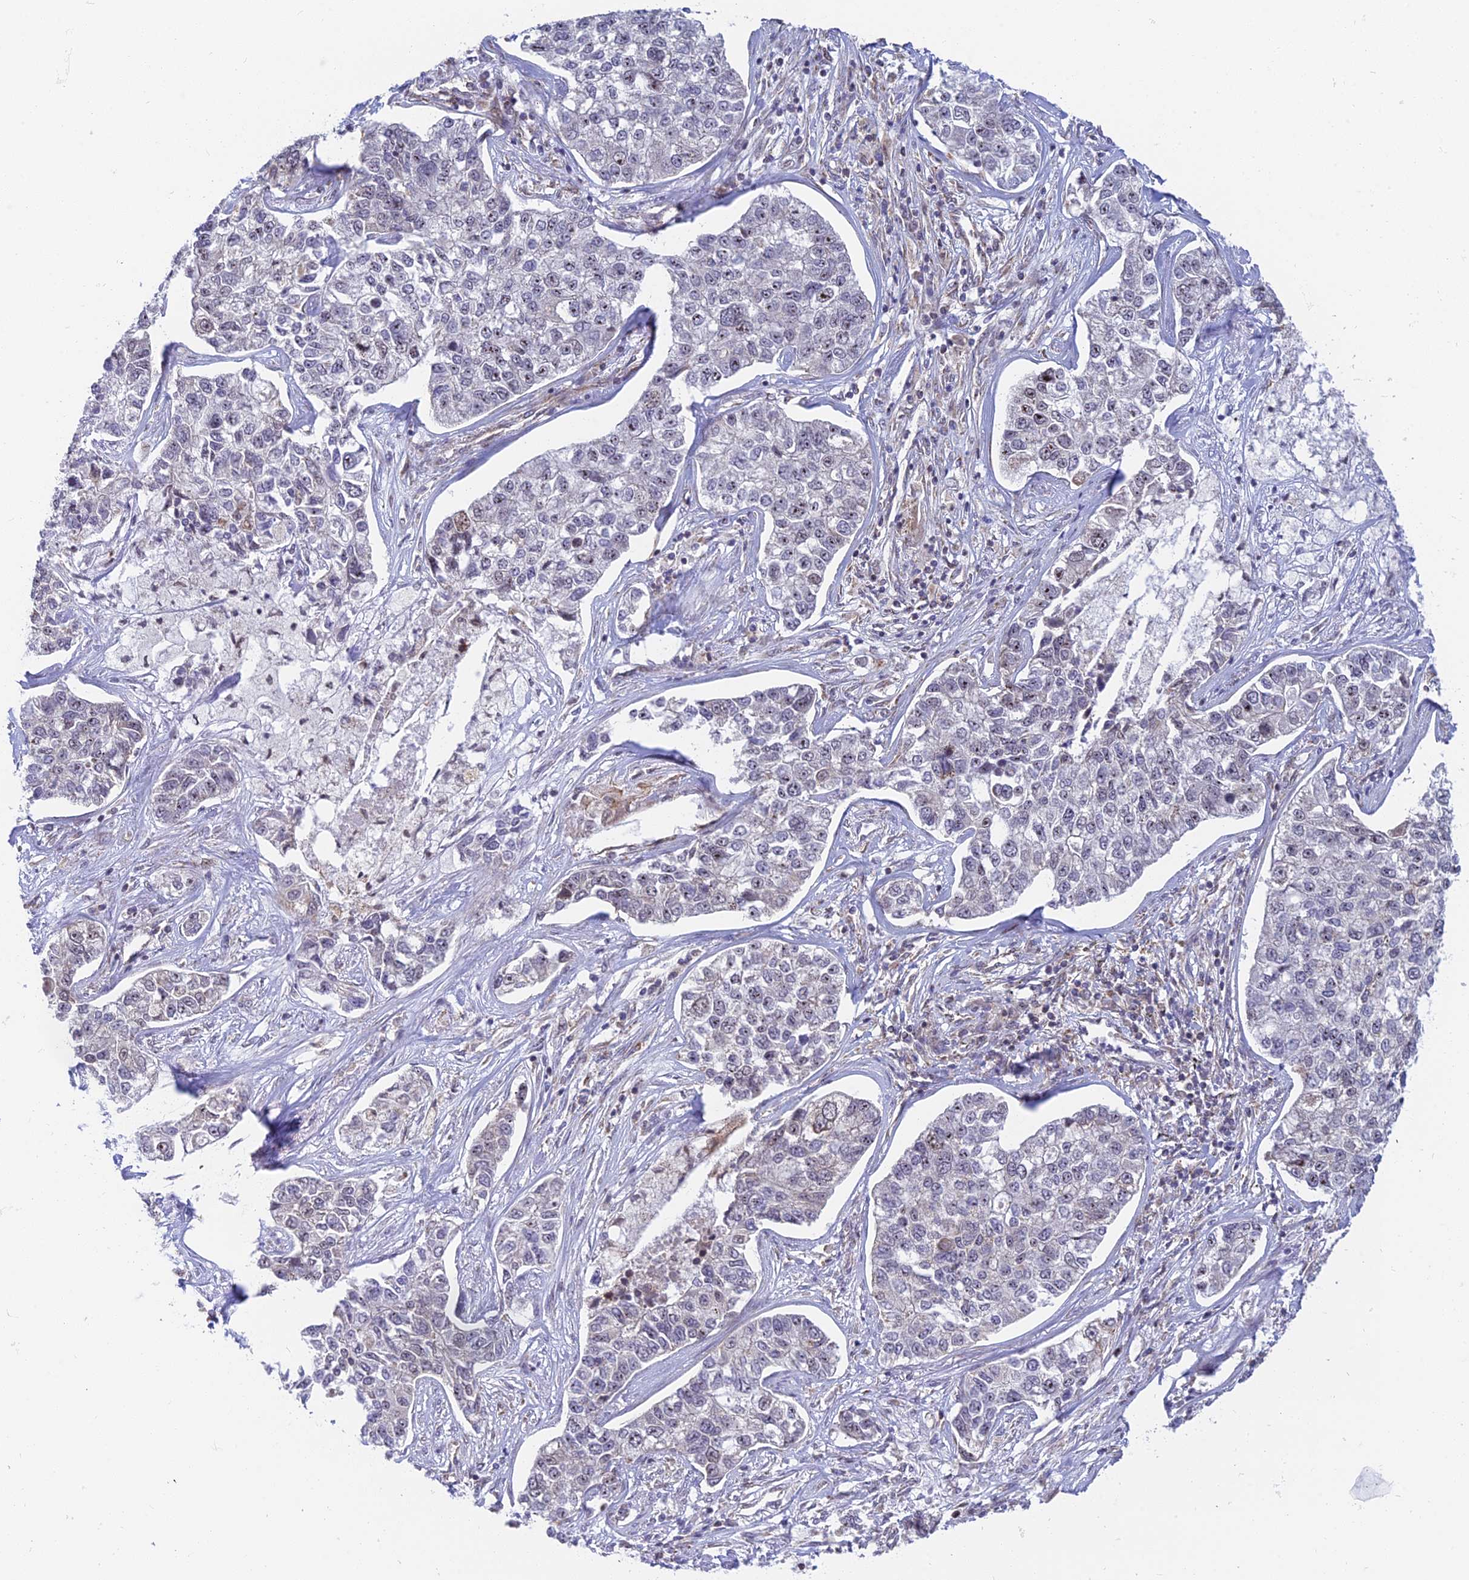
{"staining": {"intensity": "weak", "quantity": "<25%", "location": "nuclear"}, "tissue": "lung cancer", "cell_type": "Tumor cells", "image_type": "cancer", "snomed": [{"axis": "morphology", "description": "Adenocarcinoma, NOS"}, {"axis": "topography", "description": "Lung"}], "caption": "Histopathology image shows no protein positivity in tumor cells of lung adenocarcinoma tissue. (DAB immunohistochemistry, high magnification).", "gene": "HOOK2", "patient": {"sex": "male", "age": 49}}